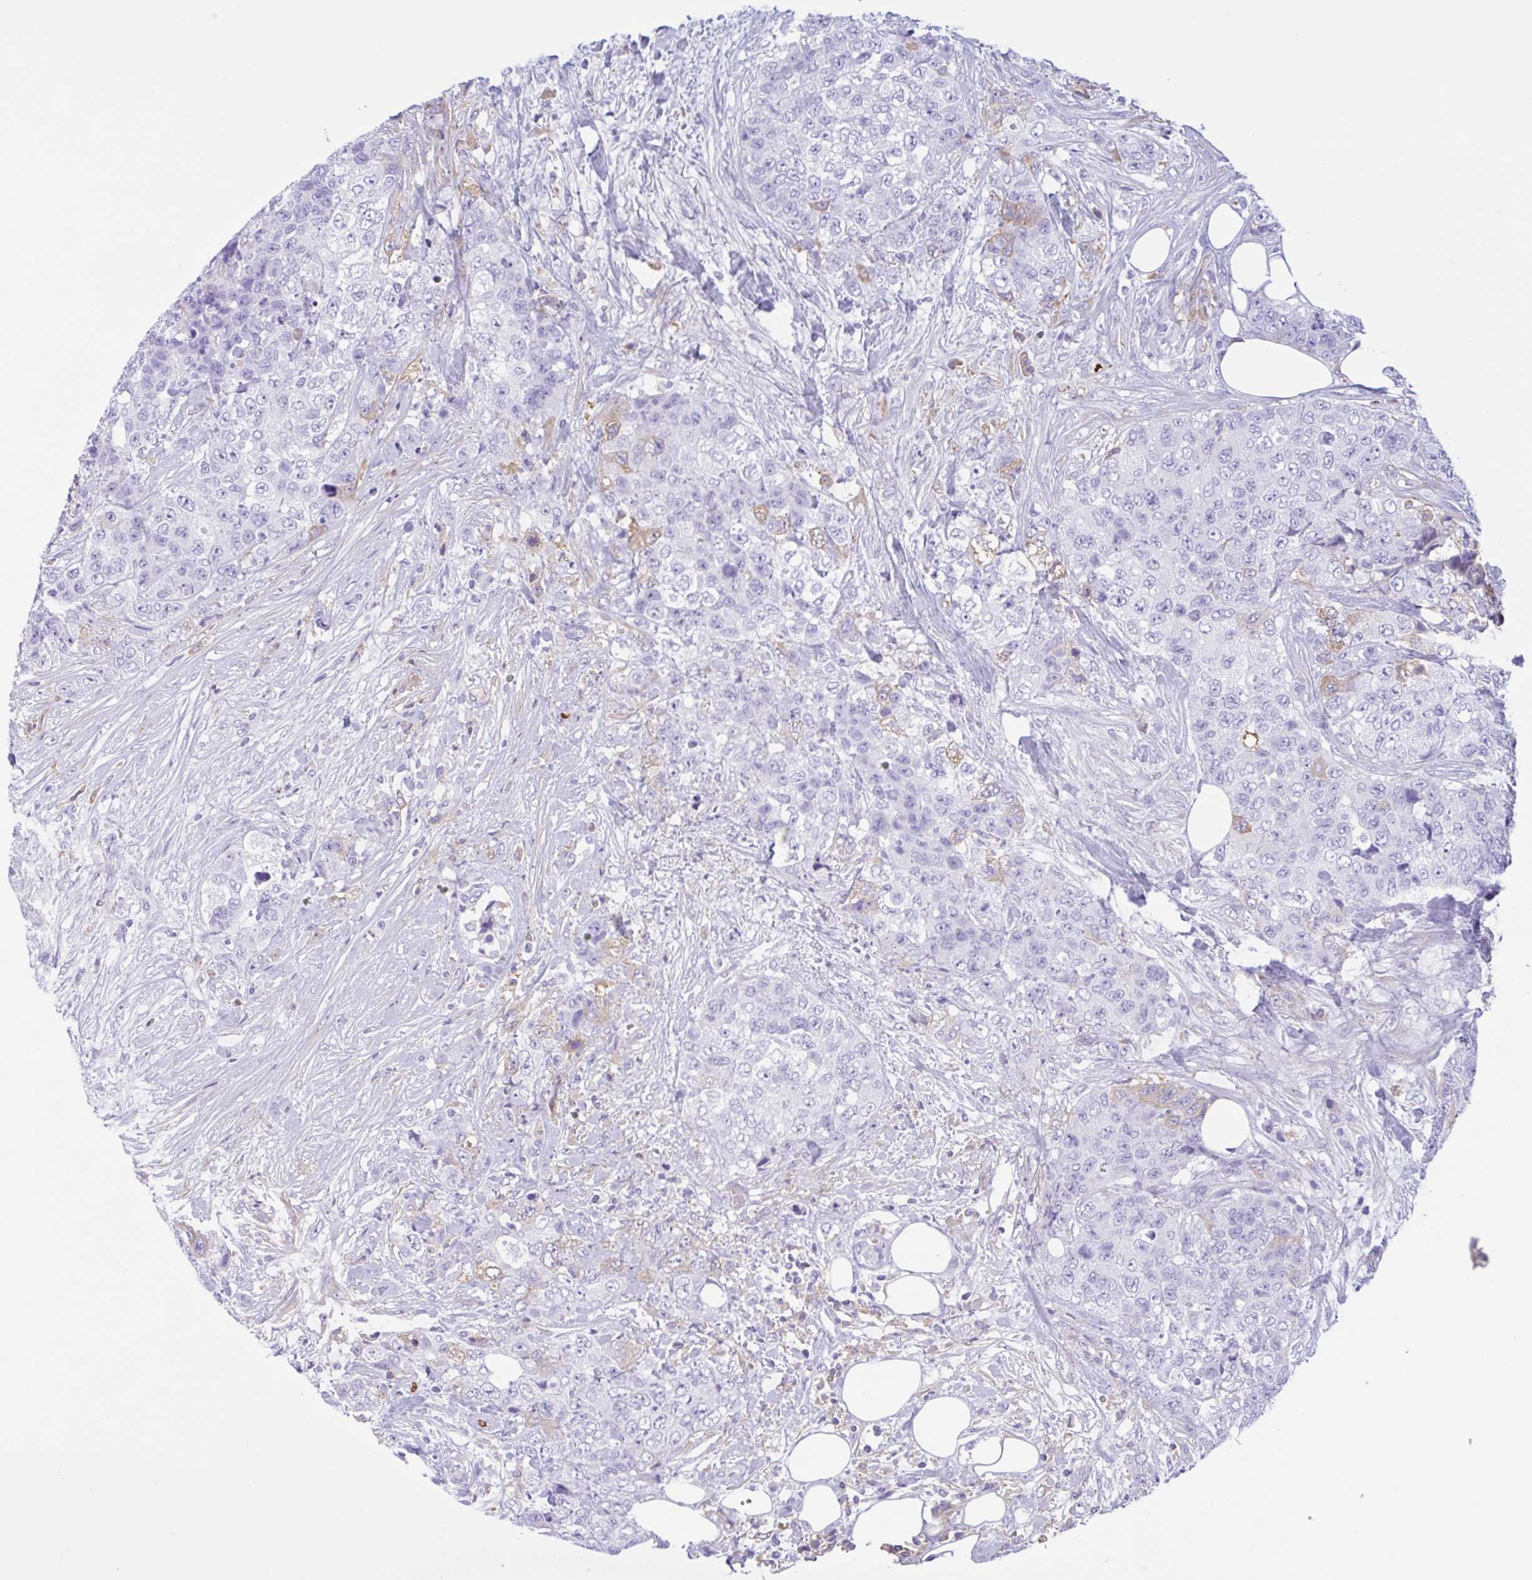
{"staining": {"intensity": "moderate", "quantity": "<25%", "location": "cytoplasmic/membranous"}, "tissue": "urothelial cancer", "cell_type": "Tumor cells", "image_type": "cancer", "snomed": [{"axis": "morphology", "description": "Urothelial carcinoma, High grade"}, {"axis": "topography", "description": "Urinary bladder"}], "caption": "Immunohistochemical staining of urothelial cancer demonstrates low levels of moderate cytoplasmic/membranous protein expression in about <25% of tumor cells.", "gene": "LARGE2", "patient": {"sex": "female", "age": 78}}